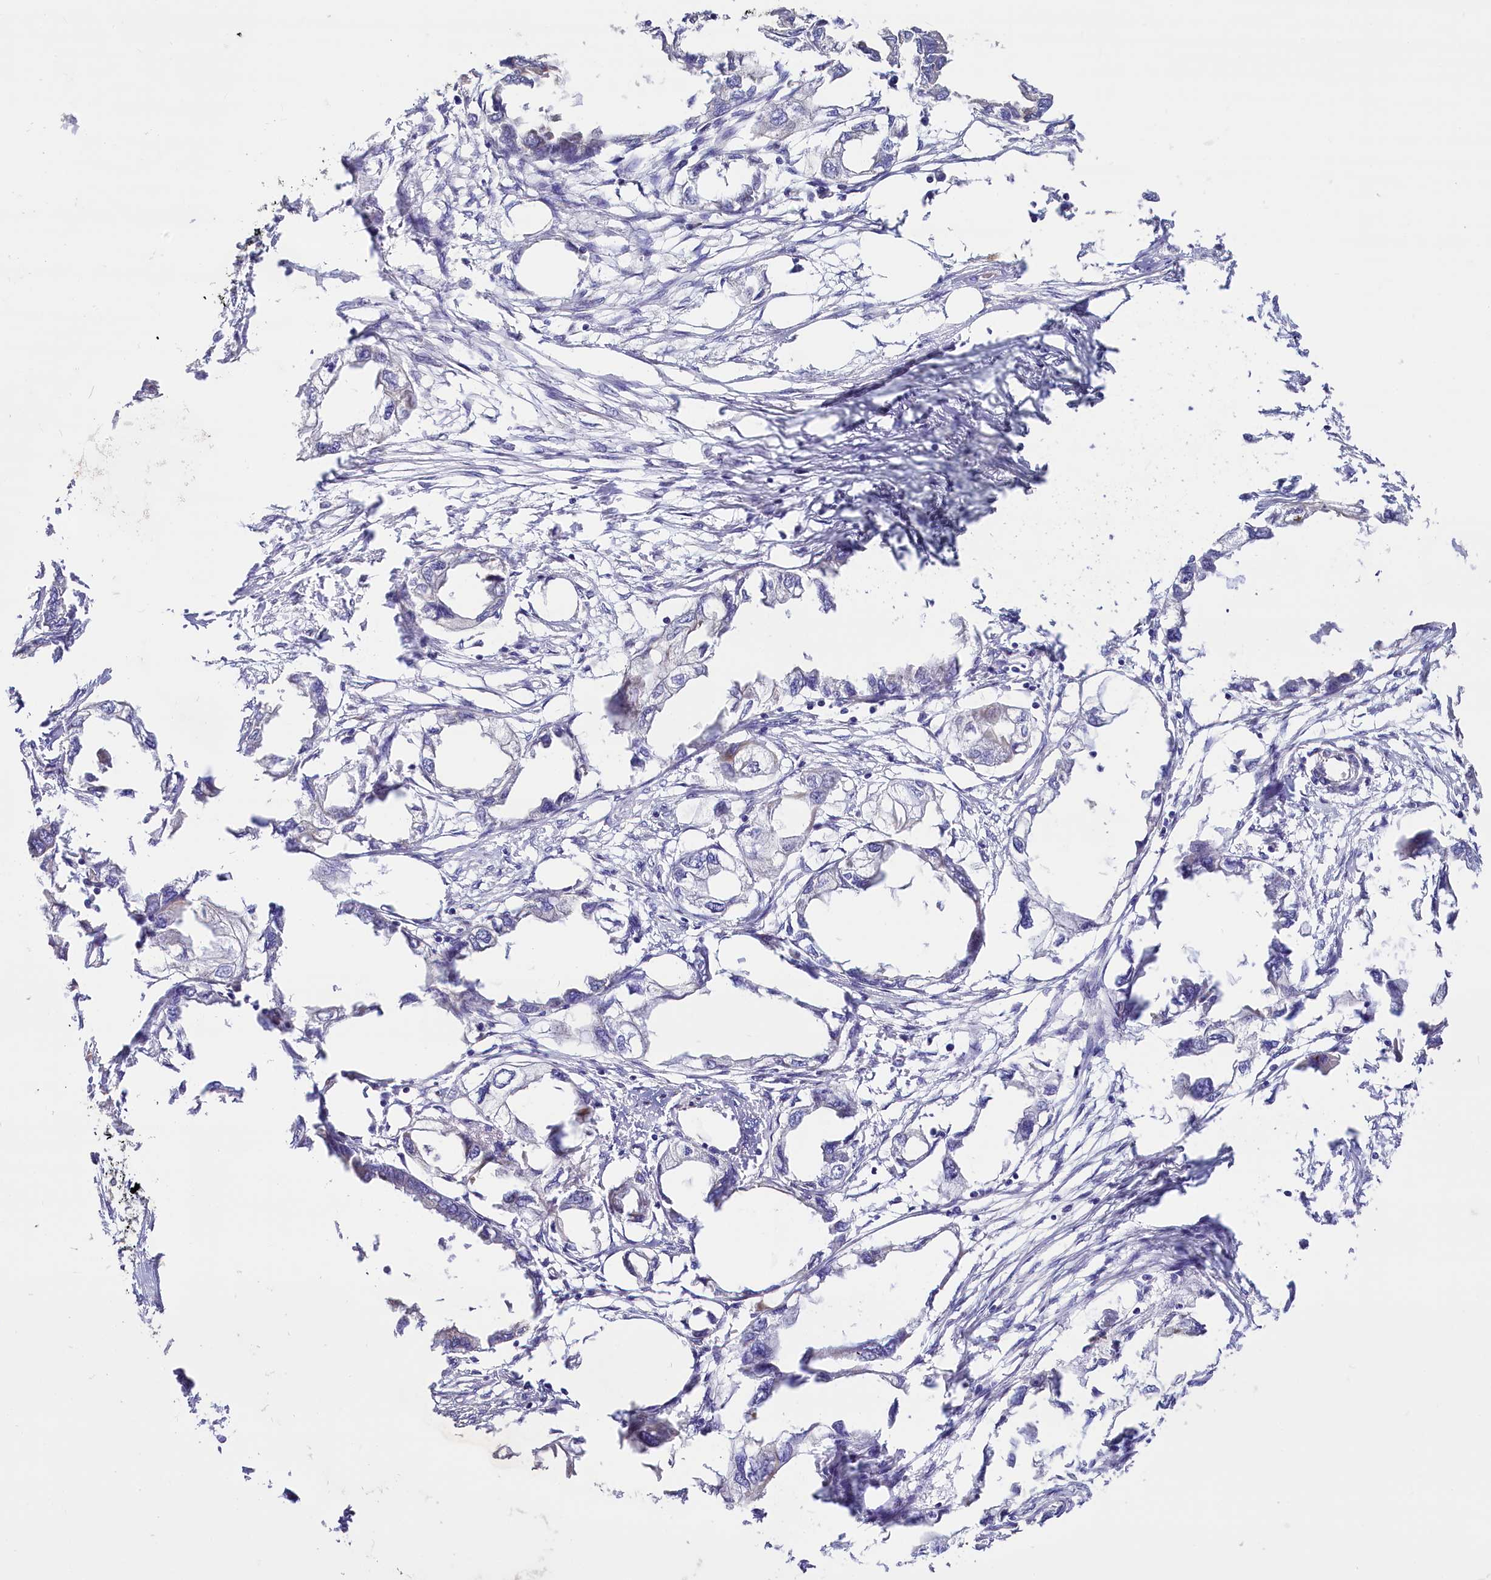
{"staining": {"intensity": "negative", "quantity": "none", "location": "none"}, "tissue": "endometrial cancer", "cell_type": "Tumor cells", "image_type": "cancer", "snomed": [{"axis": "morphology", "description": "Adenocarcinoma, NOS"}, {"axis": "morphology", "description": "Adenocarcinoma, metastatic, NOS"}, {"axis": "topography", "description": "Adipose tissue"}, {"axis": "topography", "description": "Endometrium"}], "caption": "DAB (3,3'-diaminobenzidine) immunohistochemical staining of endometrial cancer displays no significant expression in tumor cells. (DAB immunohistochemistry (IHC), high magnification).", "gene": "WNT8A", "patient": {"sex": "female", "age": 67}}